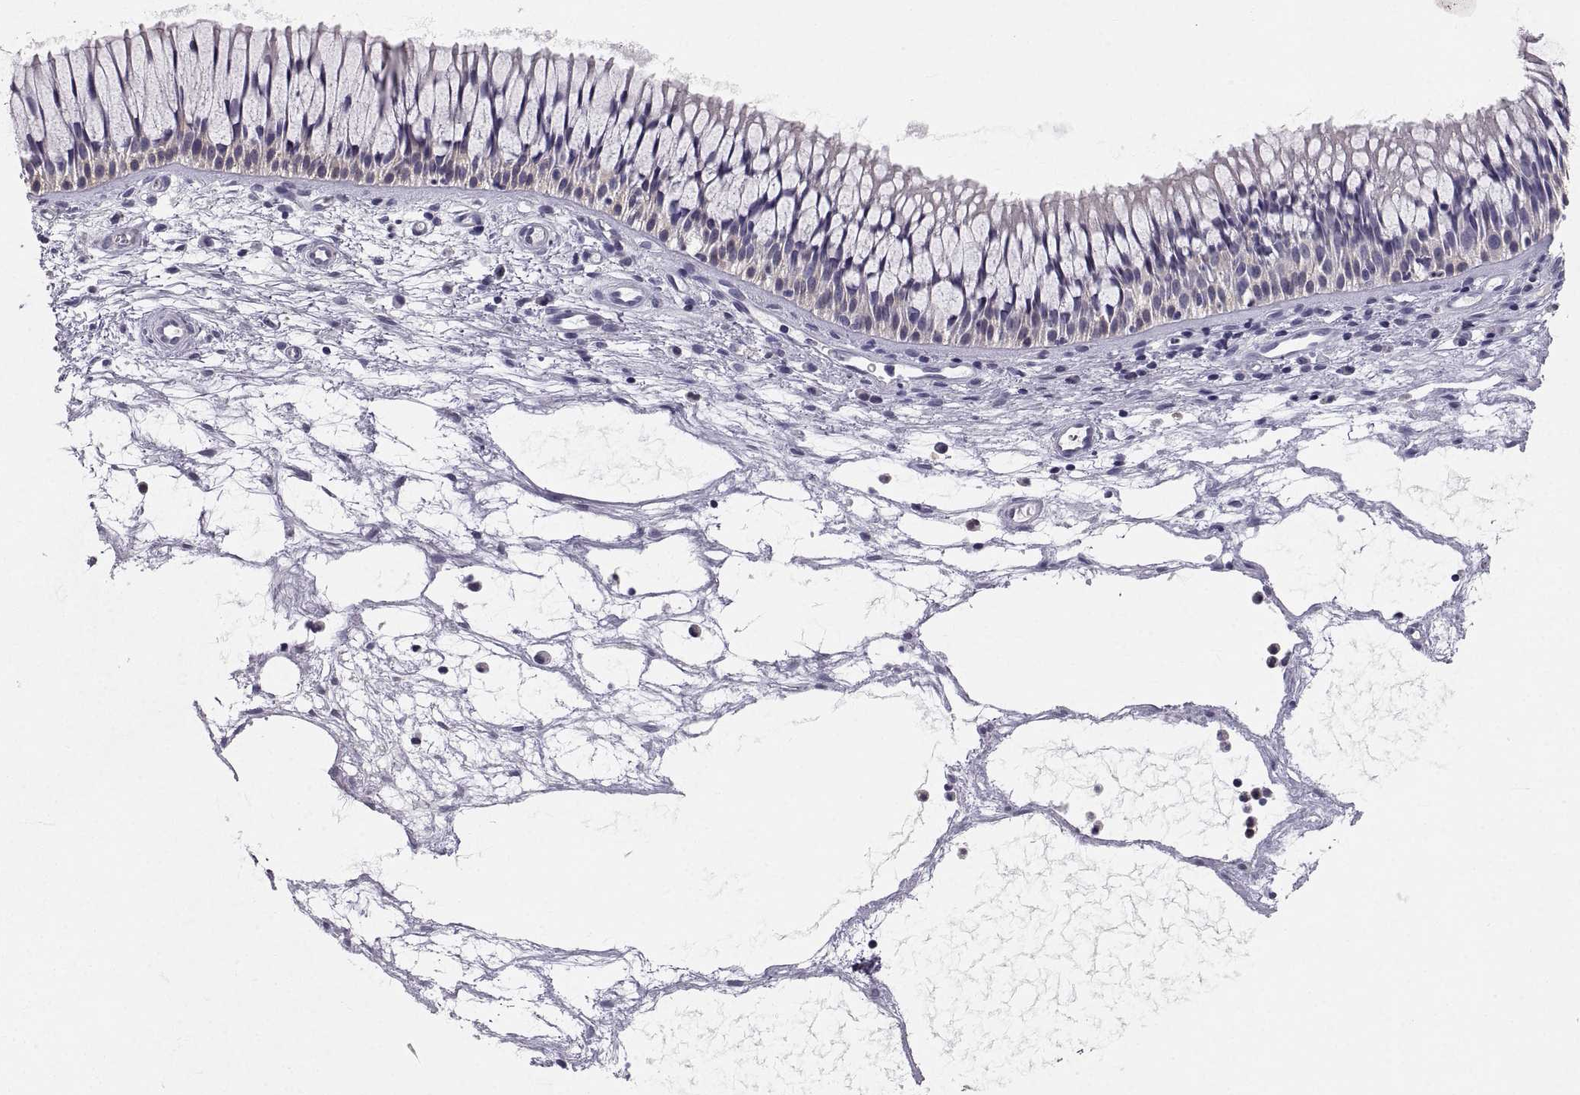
{"staining": {"intensity": "negative", "quantity": "none", "location": "none"}, "tissue": "nasopharynx", "cell_type": "Respiratory epithelial cells", "image_type": "normal", "snomed": [{"axis": "morphology", "description": "Normal tissue, NOS"}, {"axis": "topography", "description": "Nasopharynx"}], "caption": "IHC photomicrograph of unremarkable nasopharynx stained for a protein (brown), which demonstrates no staining in respiratory epithelial cells.", "gene": "ZNF185", "patient": {"sex": "male", "age": 51}}